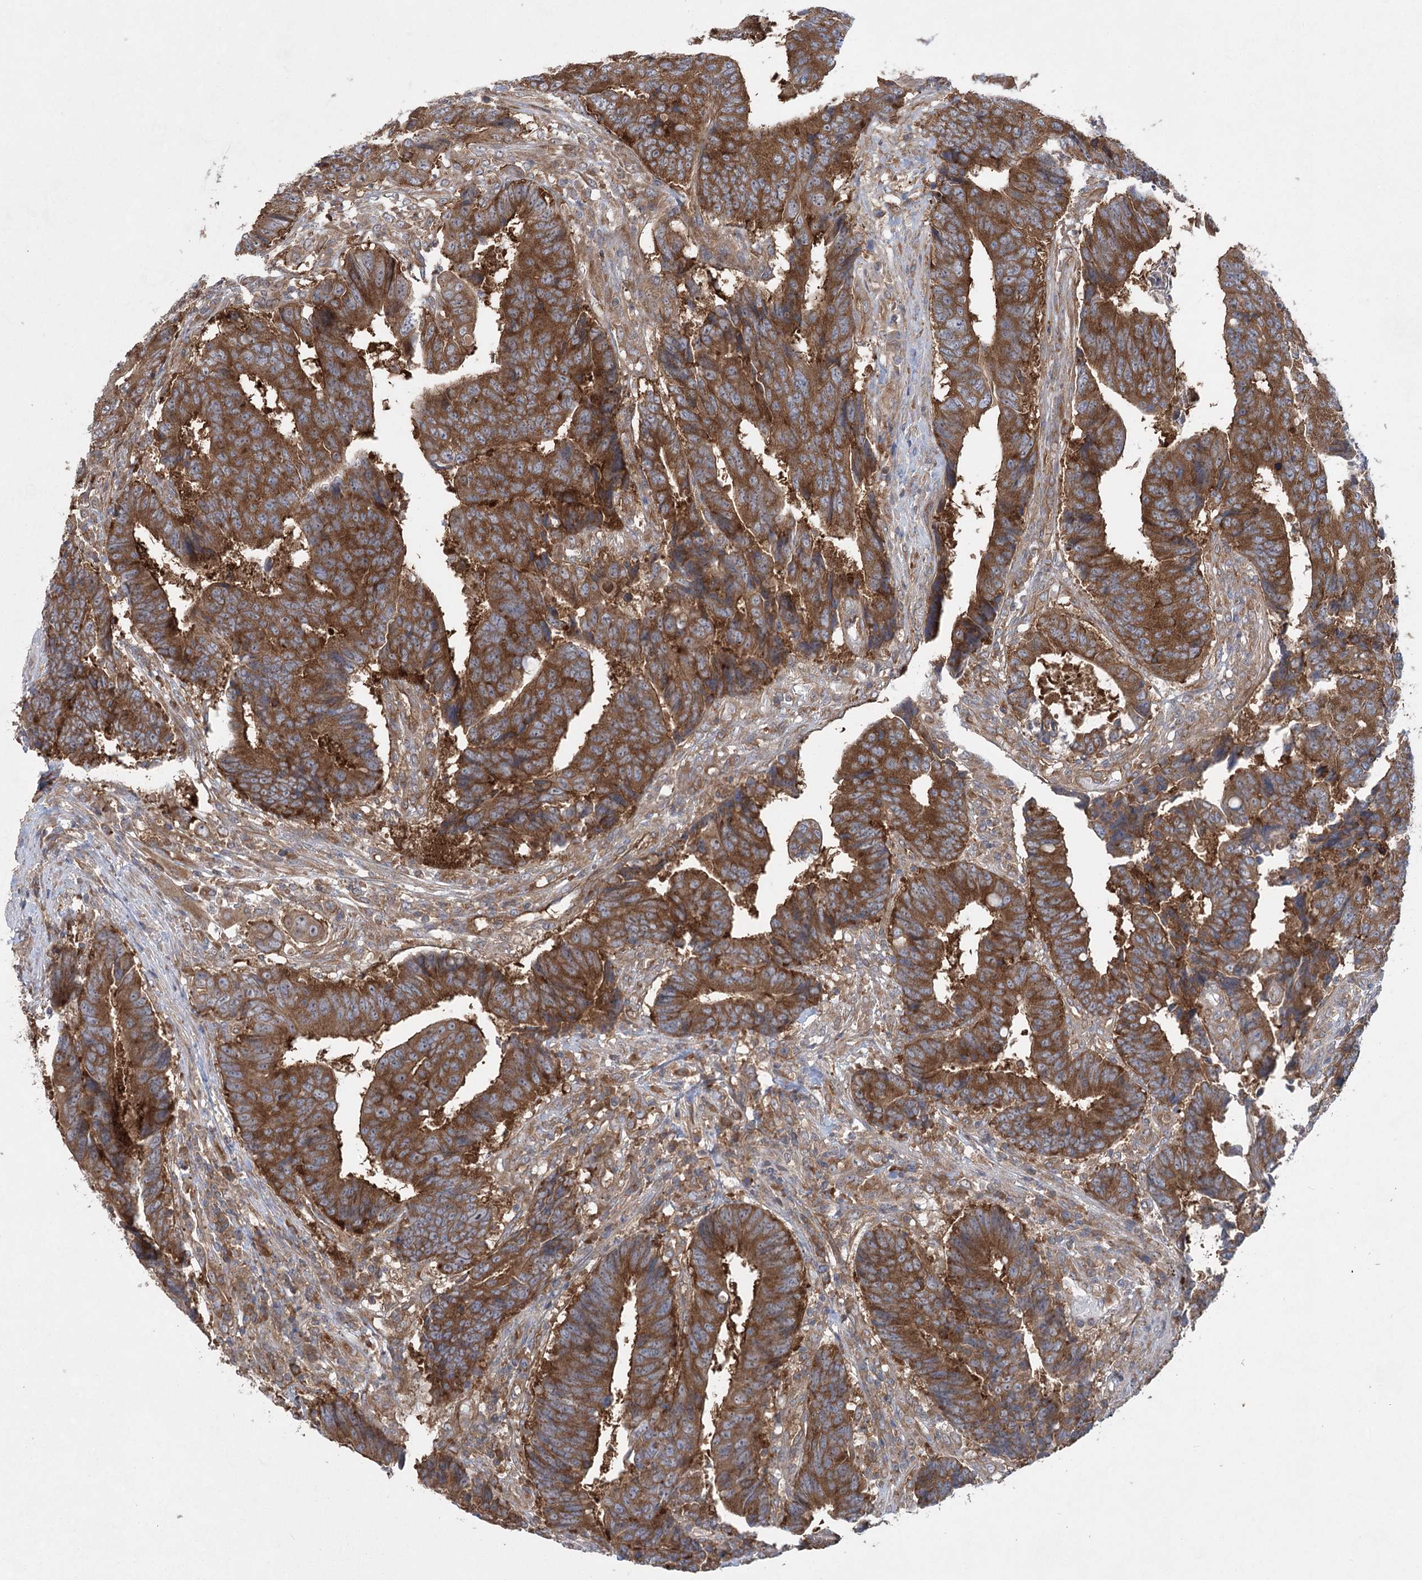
{"staining": {"intensity": "strong", "quantity": ">75%", "location": "cytoplasmic/membranous"}, "tissue": "colorectal cancer", "cell_type": "Tumor cells", "image_type": "cancer", "snomed": [{"axis": "morphology", "description": "Adenocarcinoma, NOS"}, {"axis": "topography", "description": "Rectum"}], "caption": "Tumor cells reveal strong cytoplasmic/membranous positivity in about >75% of cells in colorectal adenocarcinoma.", "gene": "EIF3A", "patient": {"sex": "male", "age": 84}}